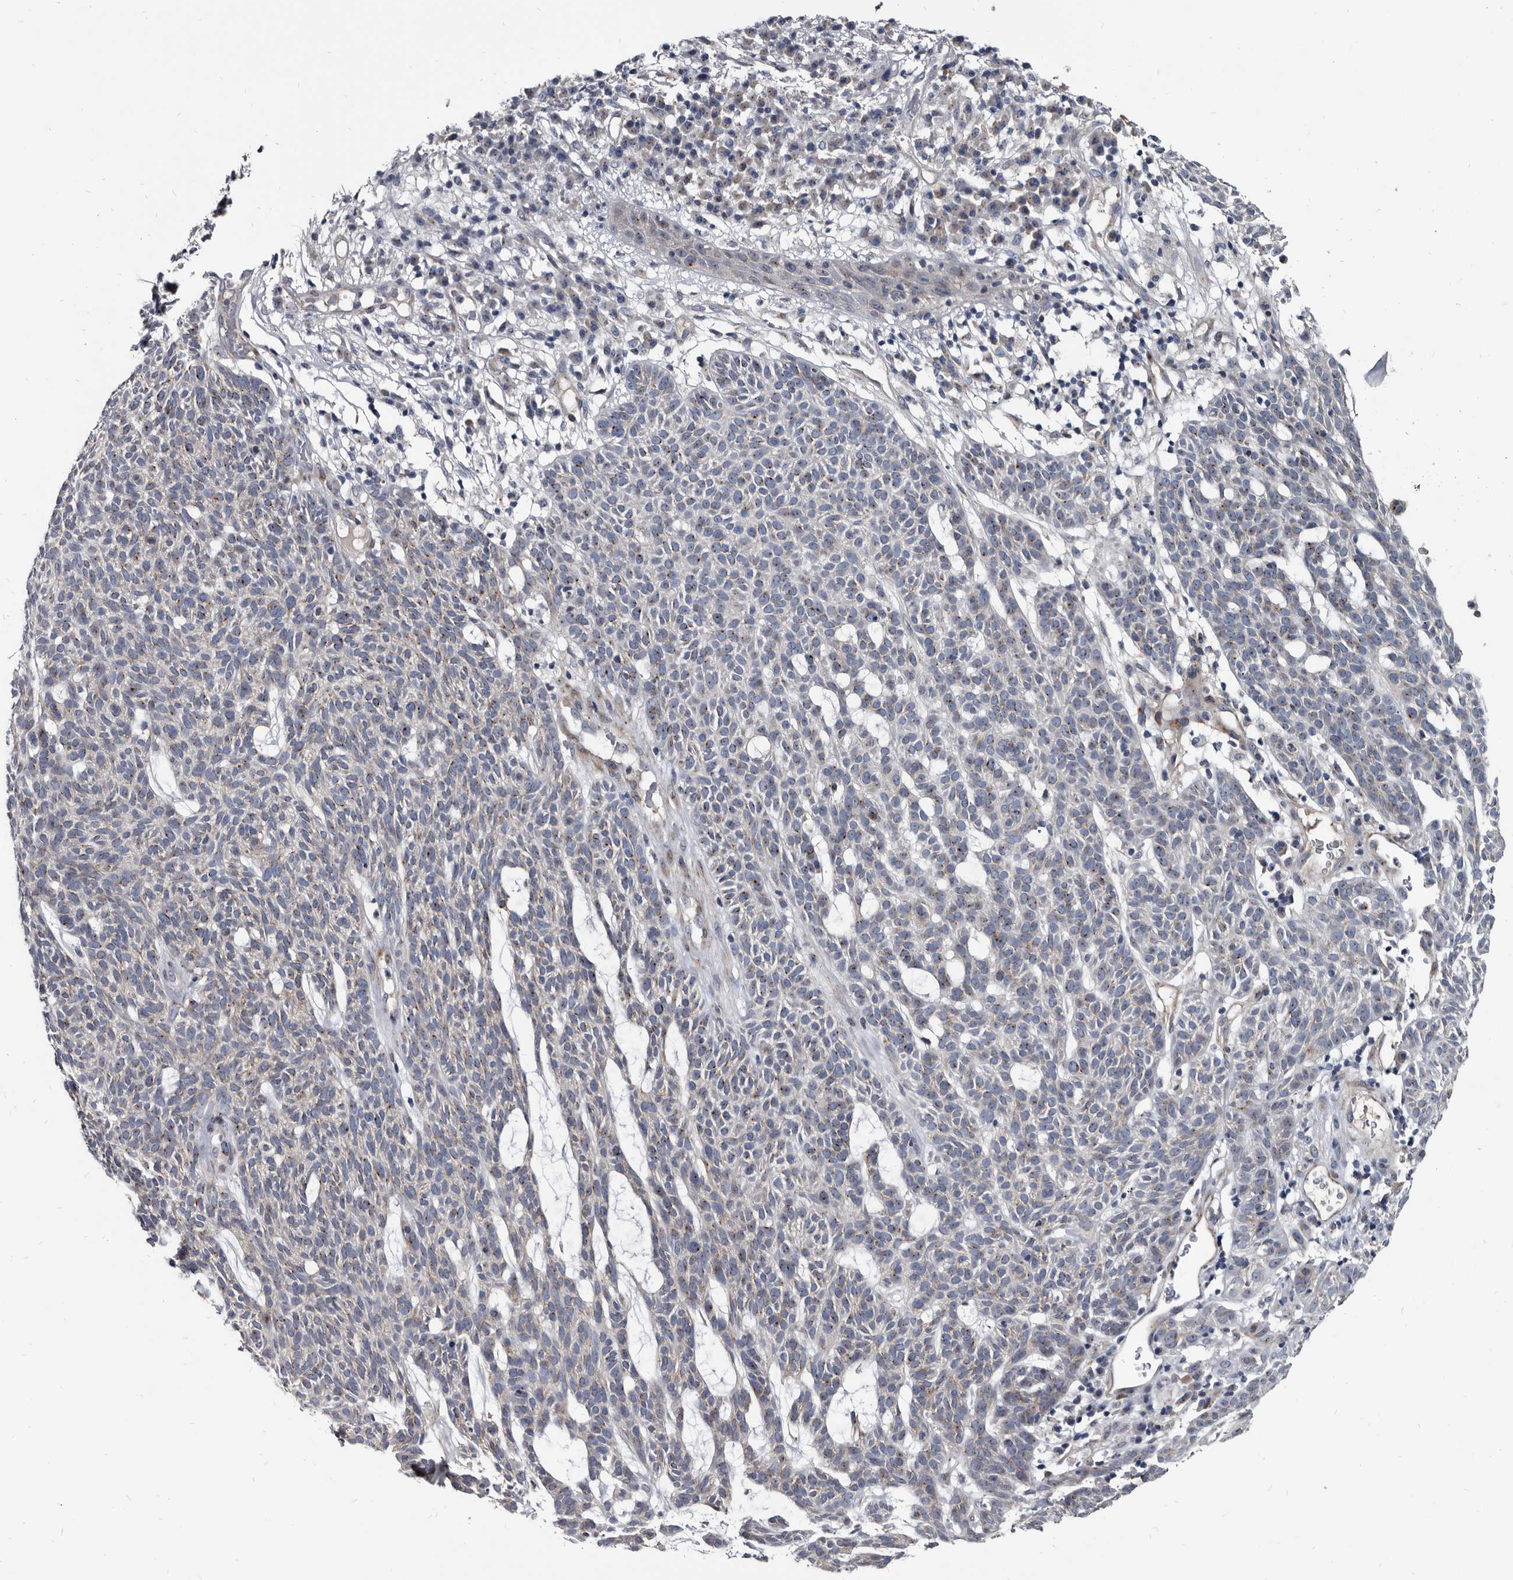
{"staining": {"intensity": "moderate", "quantity": "<25%", "location": "cytoplasmic/membranous"}, "tissue": "skin cancer", "cell_type": "Tumor cells", "image_type": "cancer", "snomed": [{"axis": "morphology", "description": "Squamous cell carcinoma, NOS"}, {"axis": "topography", "description": "Skin"}], "caption": "A photomicrograph of skin cancer stained for a protein exhibits moderate cytoplasmic/membranous brown staining in tumor cells.", "gene": "PRSS8", "patient": {"sex": "female", "age": 90}}